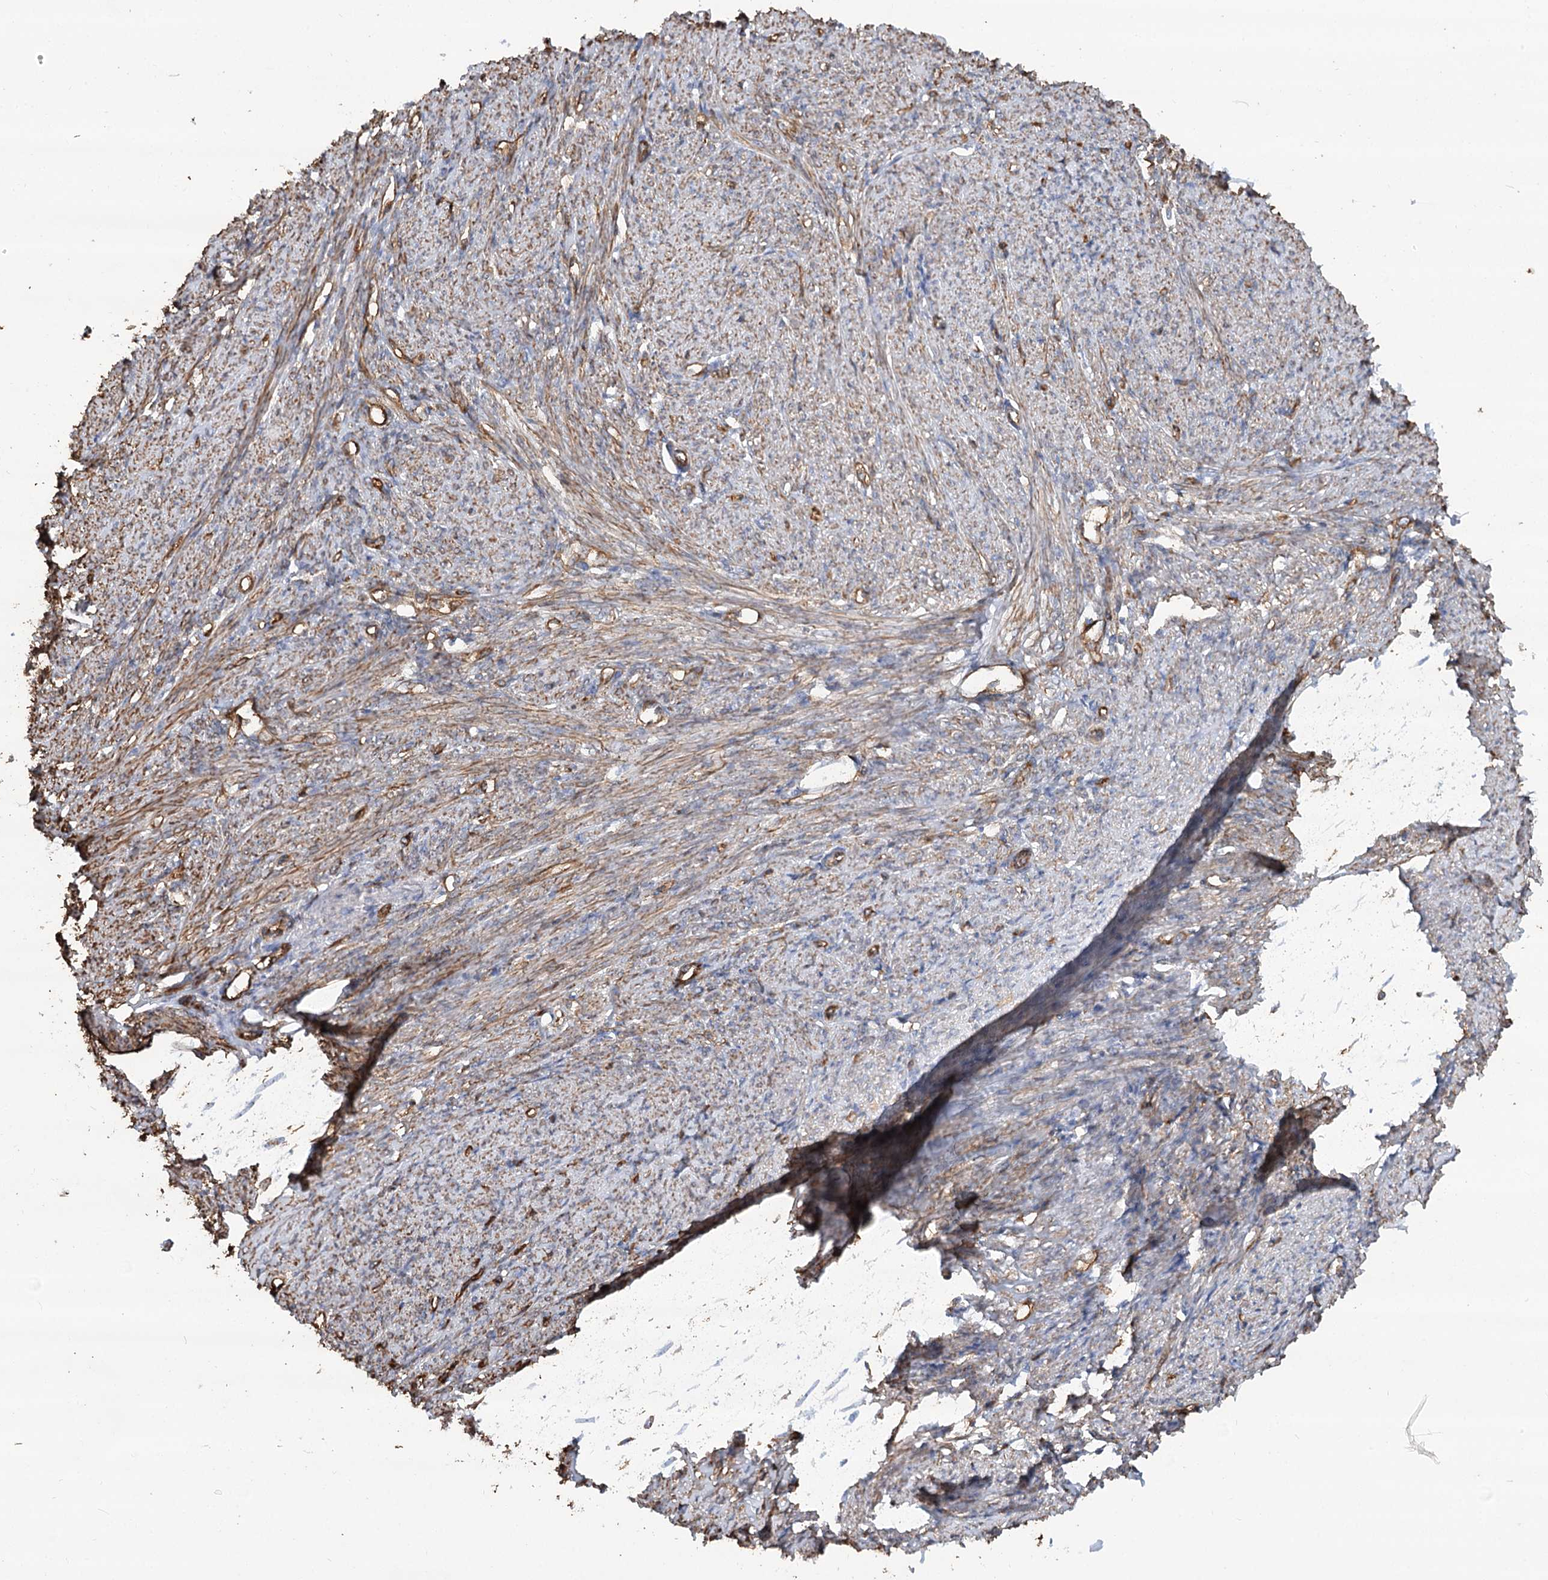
{"staining": {"intensity": "moderate", "quantity": ">75%", "location": "cytoplasmic/membranous"}, "tissue": "smooth muscle", "cell_type": "Smooth muscle cells", "image_type": "normal", "snomed": [{"axis": "morphology", "description": "Normal tissue, NOS"}, {"axis": "topography", "description": "Smooth muscle"}, {"axis": "topography", "description": "Uterus"}], "caption": "Protein expression by immunohistochemistry (IHC) shows moderate cytoplasmic/membranous expression in approximately >75% of smooth muscle cells in normal smooth muscle.", "gene": "WDR36", "patient": {"sex": "female", "age": 59}}